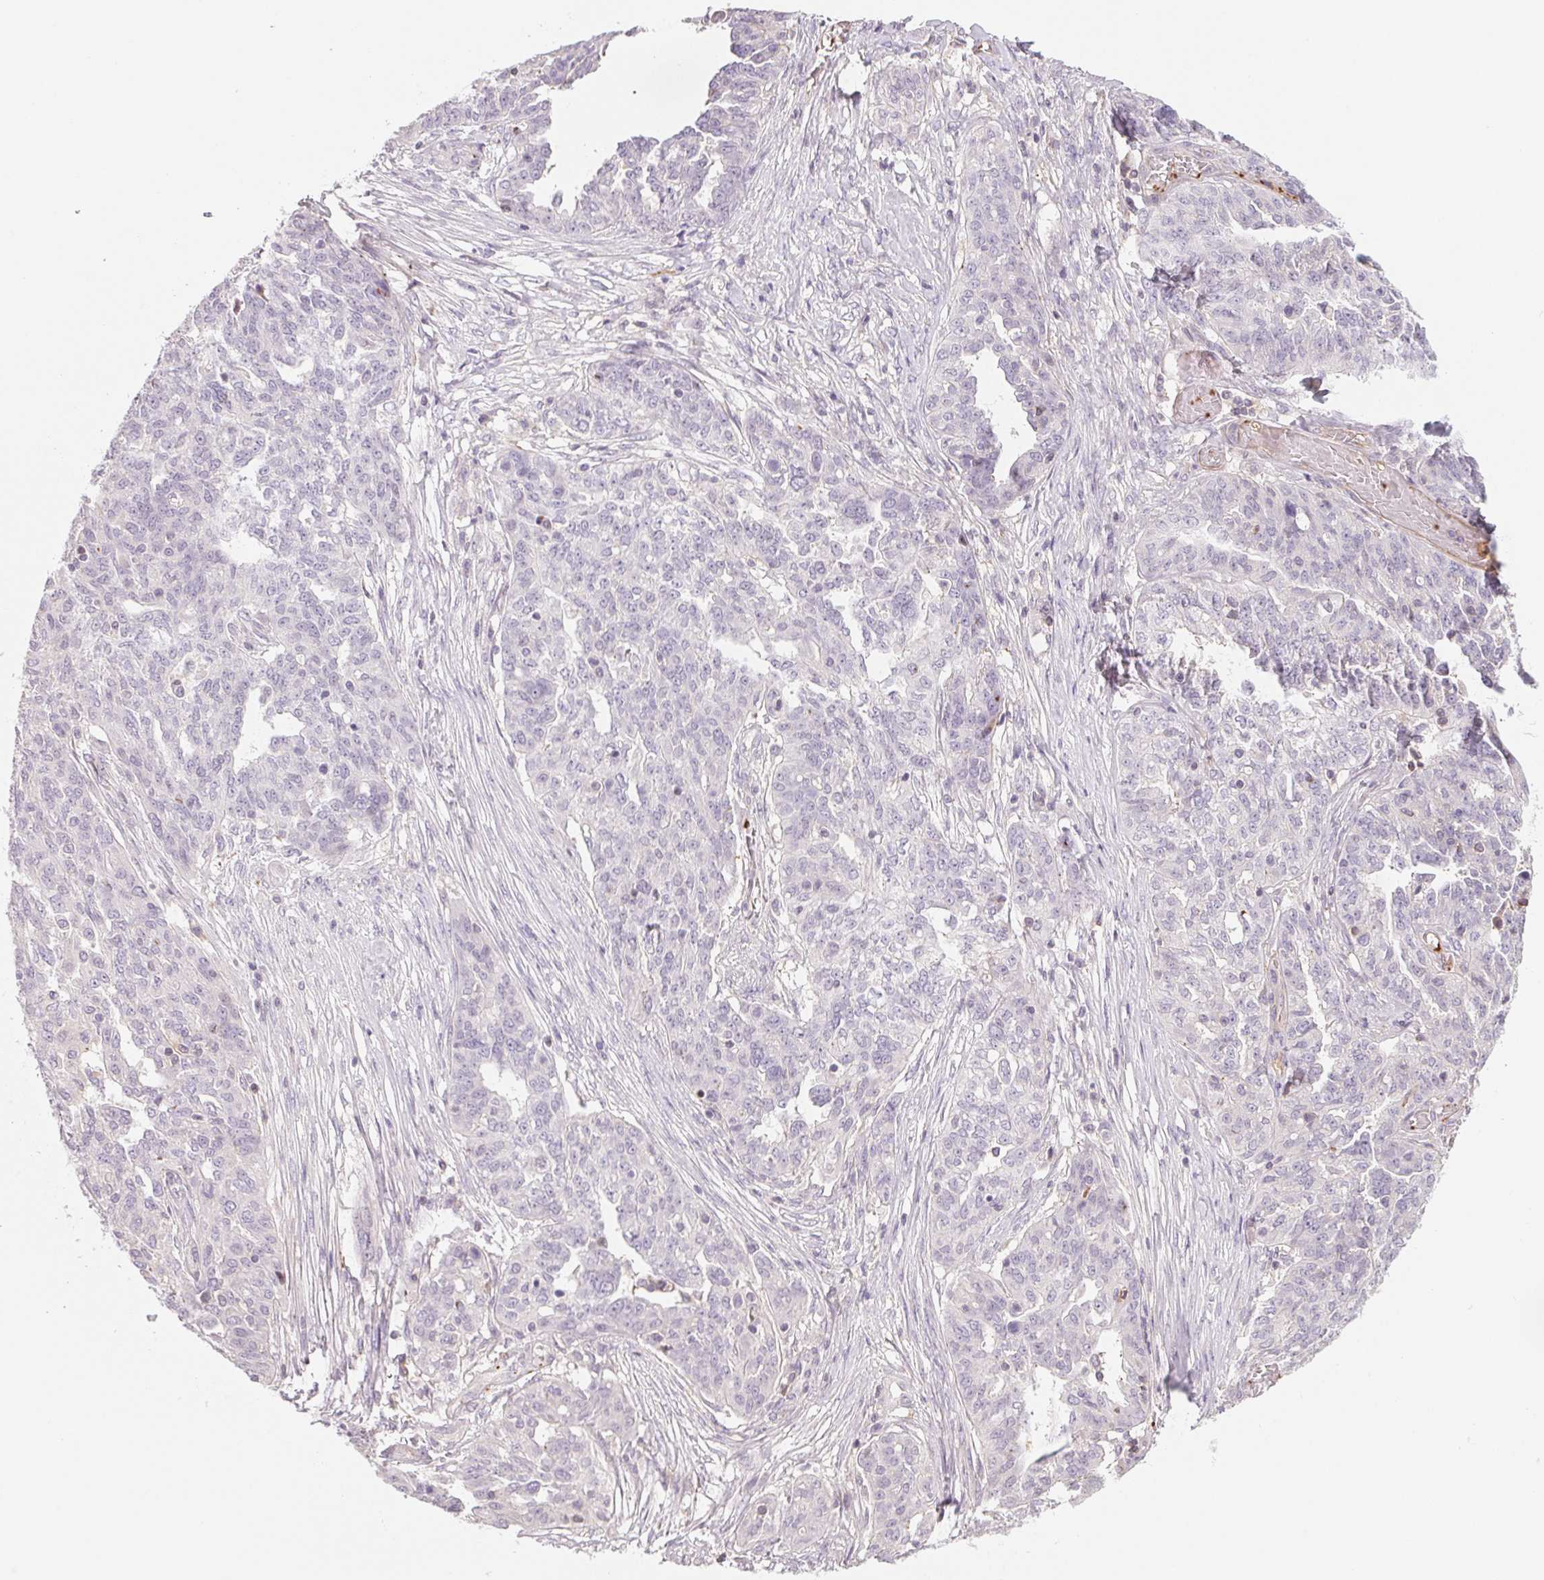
{"staining": {"intensity": "negative", "quantity": "none", "location": "none"}, "tissue": "ovarian cancer", "cell_type": "Tumor cells", "image_type": "cancer", "snomed": [{"axis": "morphology", "description": "Cystadenocarcinoma, serous, NOS"}, {"axis": "topography", "description": "Ovary"}], "caption": "The image displays no significant positivity in tumor cells of ovarian cancer. The staining is performed using DAB brown chromogen with nuclei counter-stained in using hematoxylin.", "gene": "ANKRD13B", "patient": {"sex": "female", "age": 67}}